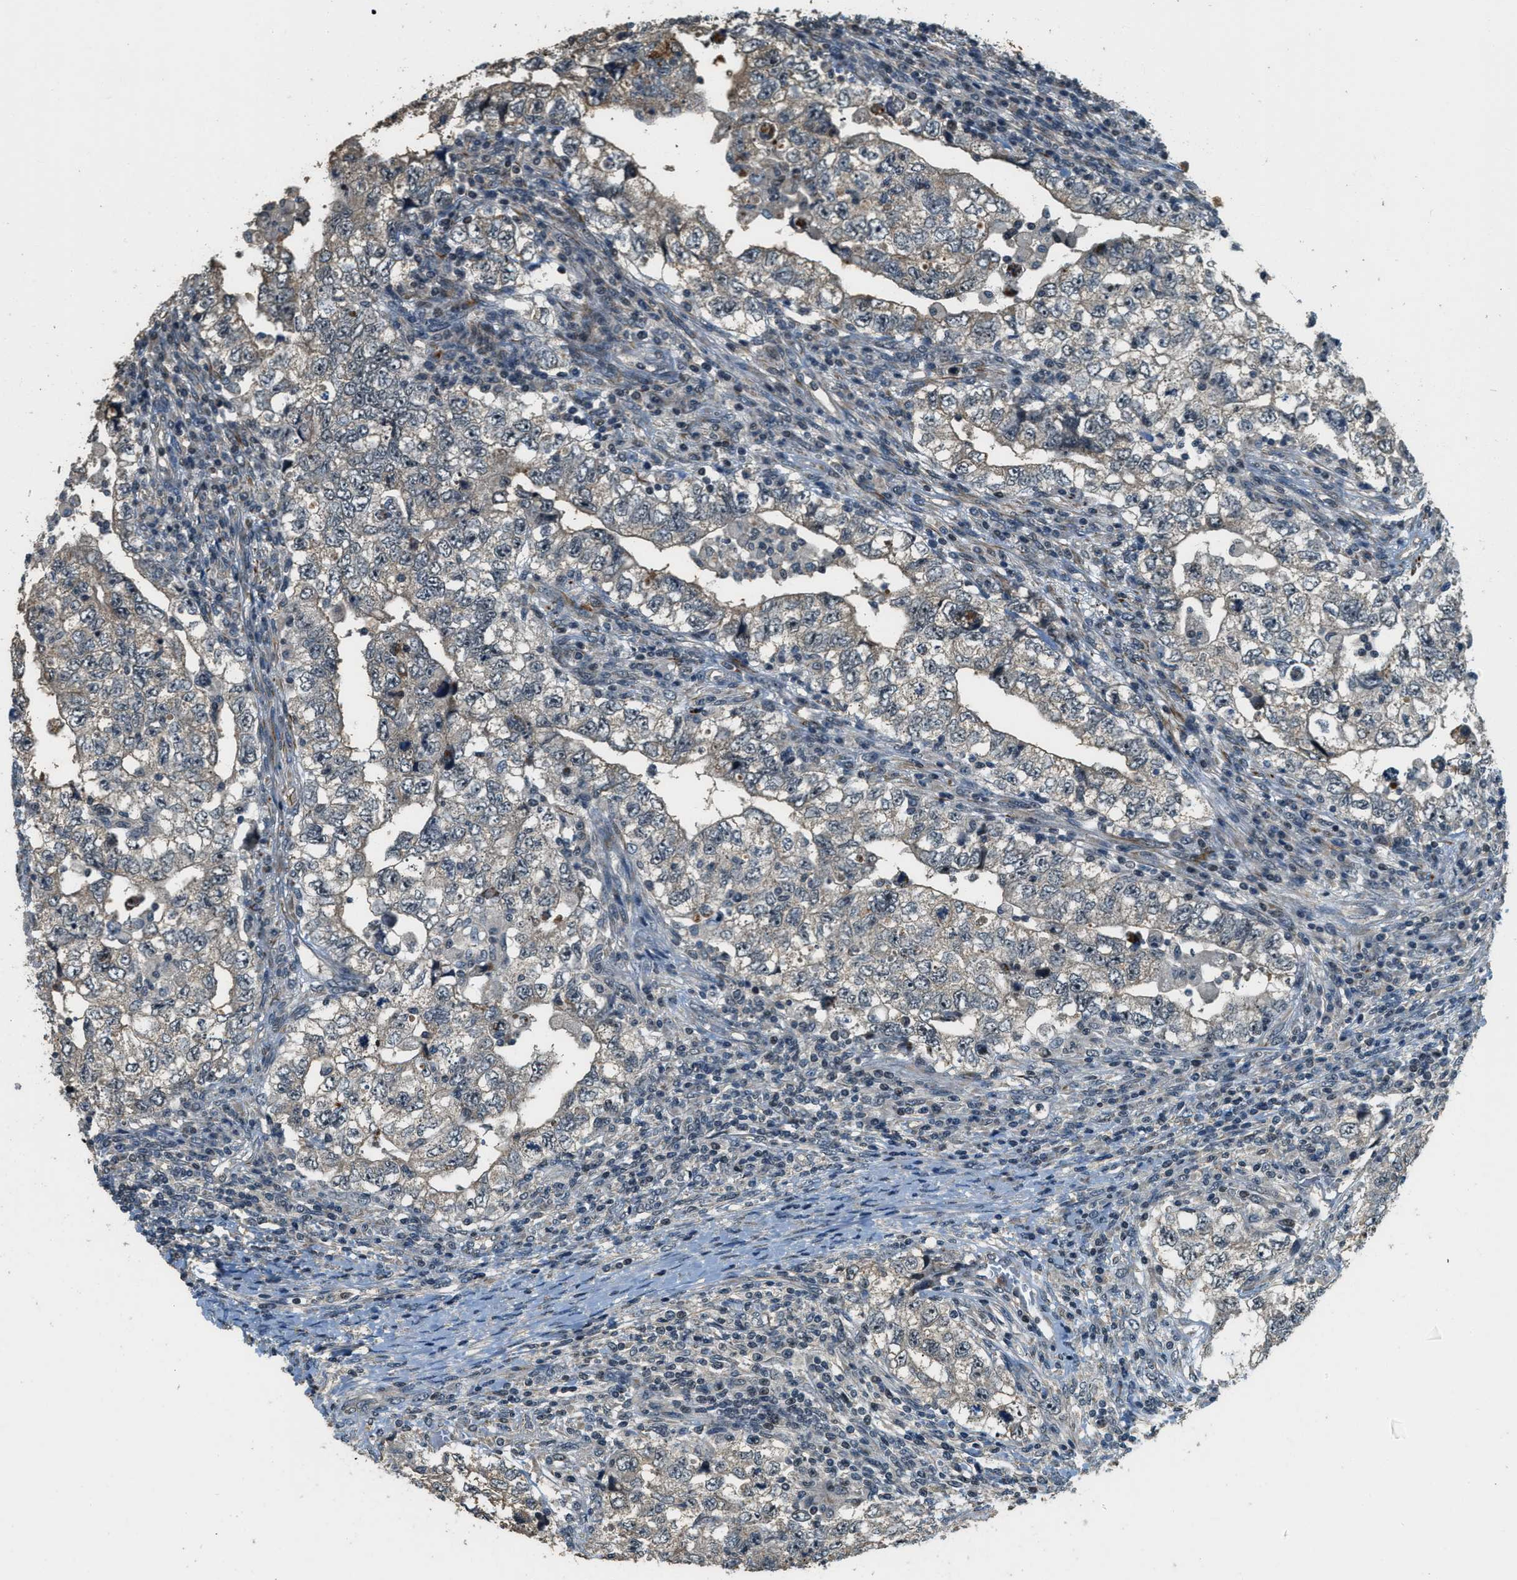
{"staining": {"intensity": "negative", "quantity": "none", "location": "none"}, "tissue": "testis cancer", "cell_type": "Tumor cells", "image_type": "cancer", "snomed": [{"axis": "morphology", "description": "Carcinoma, Embryonal, NOS"}, {"axis": "topography", "description": "Testis"}], "caption": "DAB immunohistochemical staining of testis cancer (embryonal carcinoma) demonstrates no significant staining in tumor cells.", "gene": "MED21", "patient": {"sex": "male", "age": 36}}